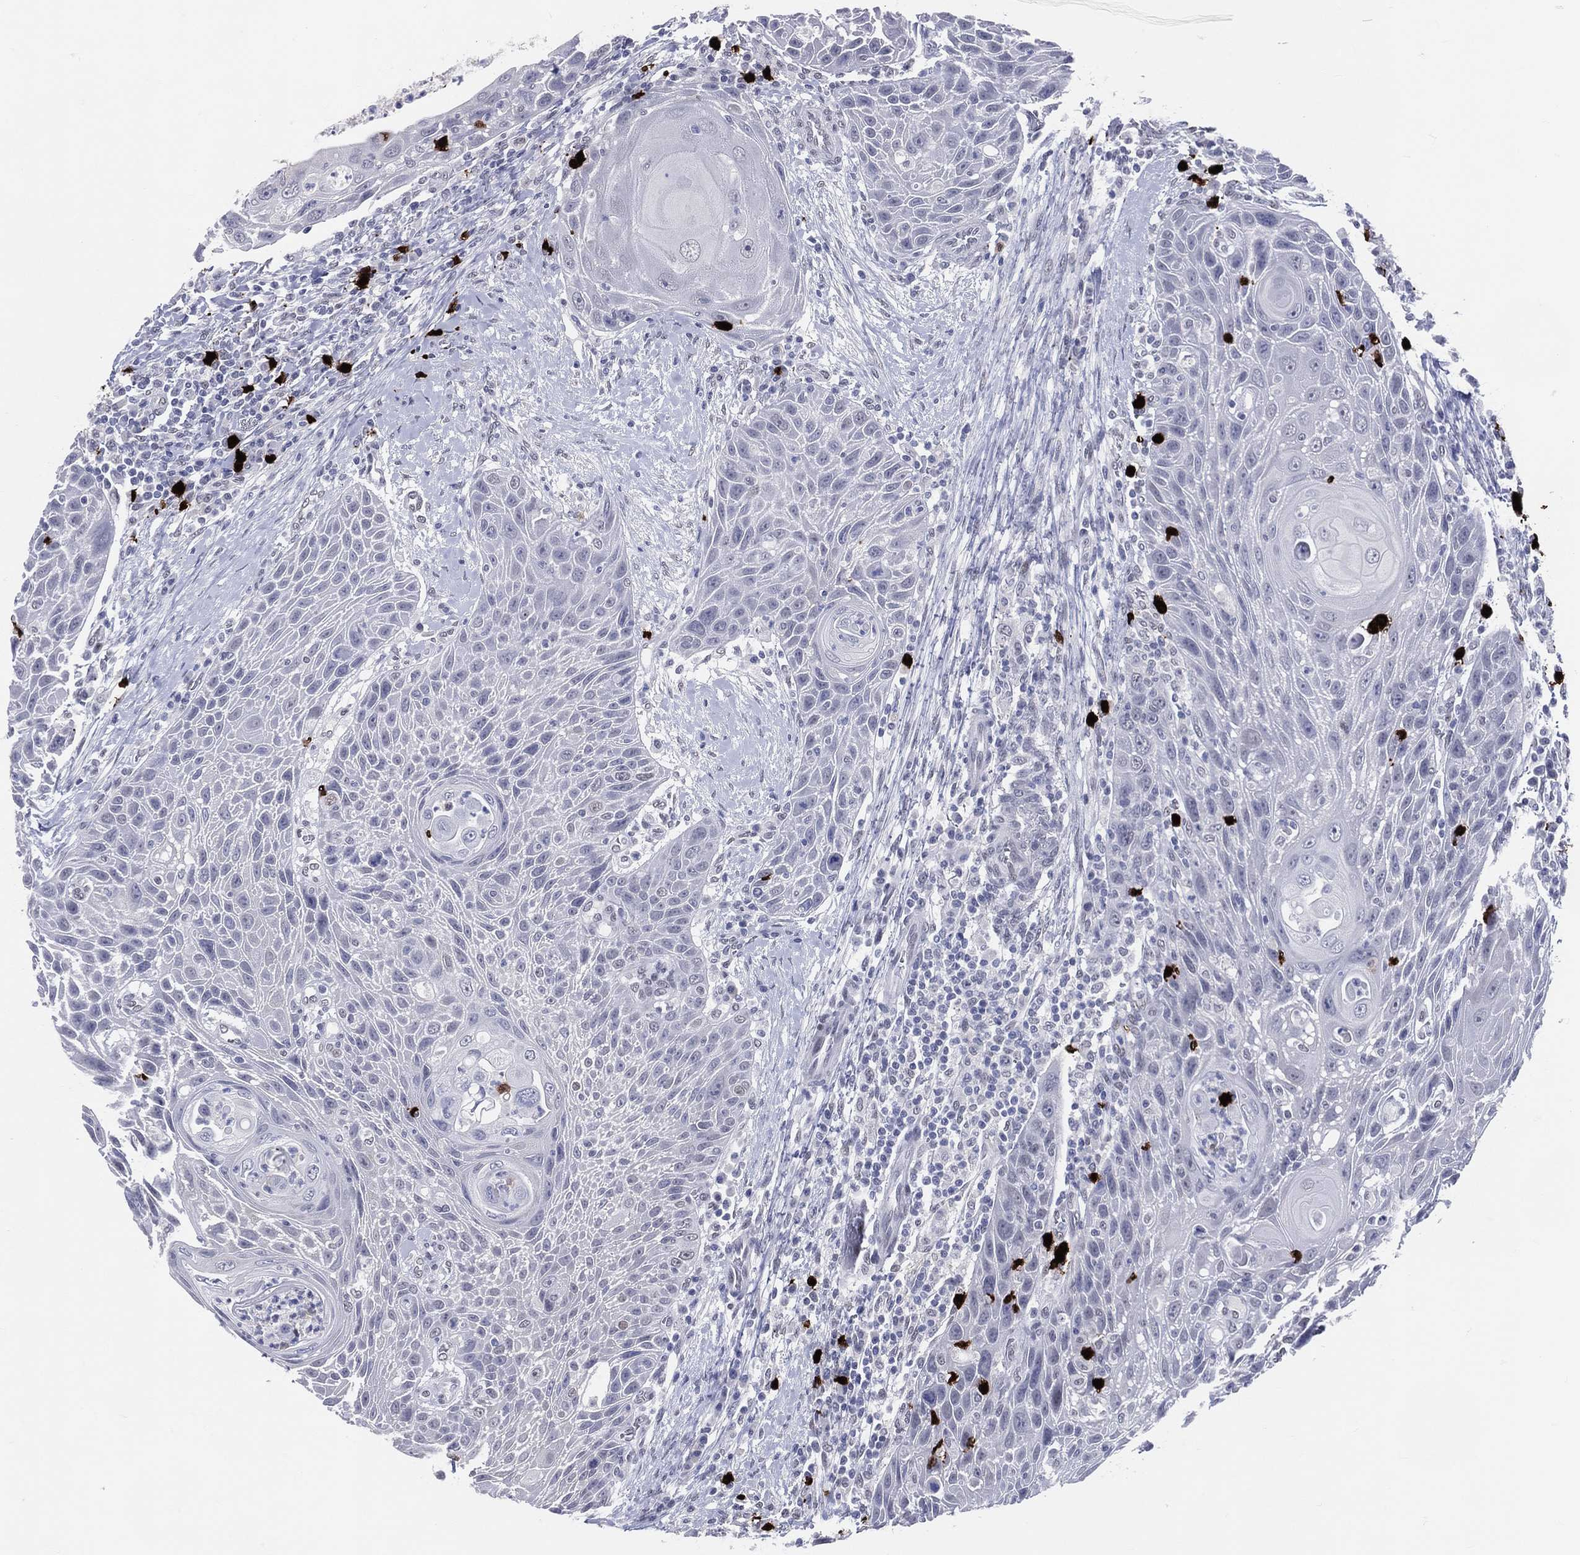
{"staining": {"intensity": "negative", "quantity": "none", "location": "none"}, "tissue": "head and neck cancer", "cell_type": "Tumor cells", "image_type": "cancer", "snomed": [{"axis": "morphology", "description": "Squamous cell carcinoma, NOS"}, {"axis": "topography", "description": "Head-Neck"}], "caption": "Head and neck squamous cell carcinoma was stained to show a protein in brown. There is no significant expression in tumor cells.", "gene": "CFAP58", "patient": {"sex": "male", "age": 69}}